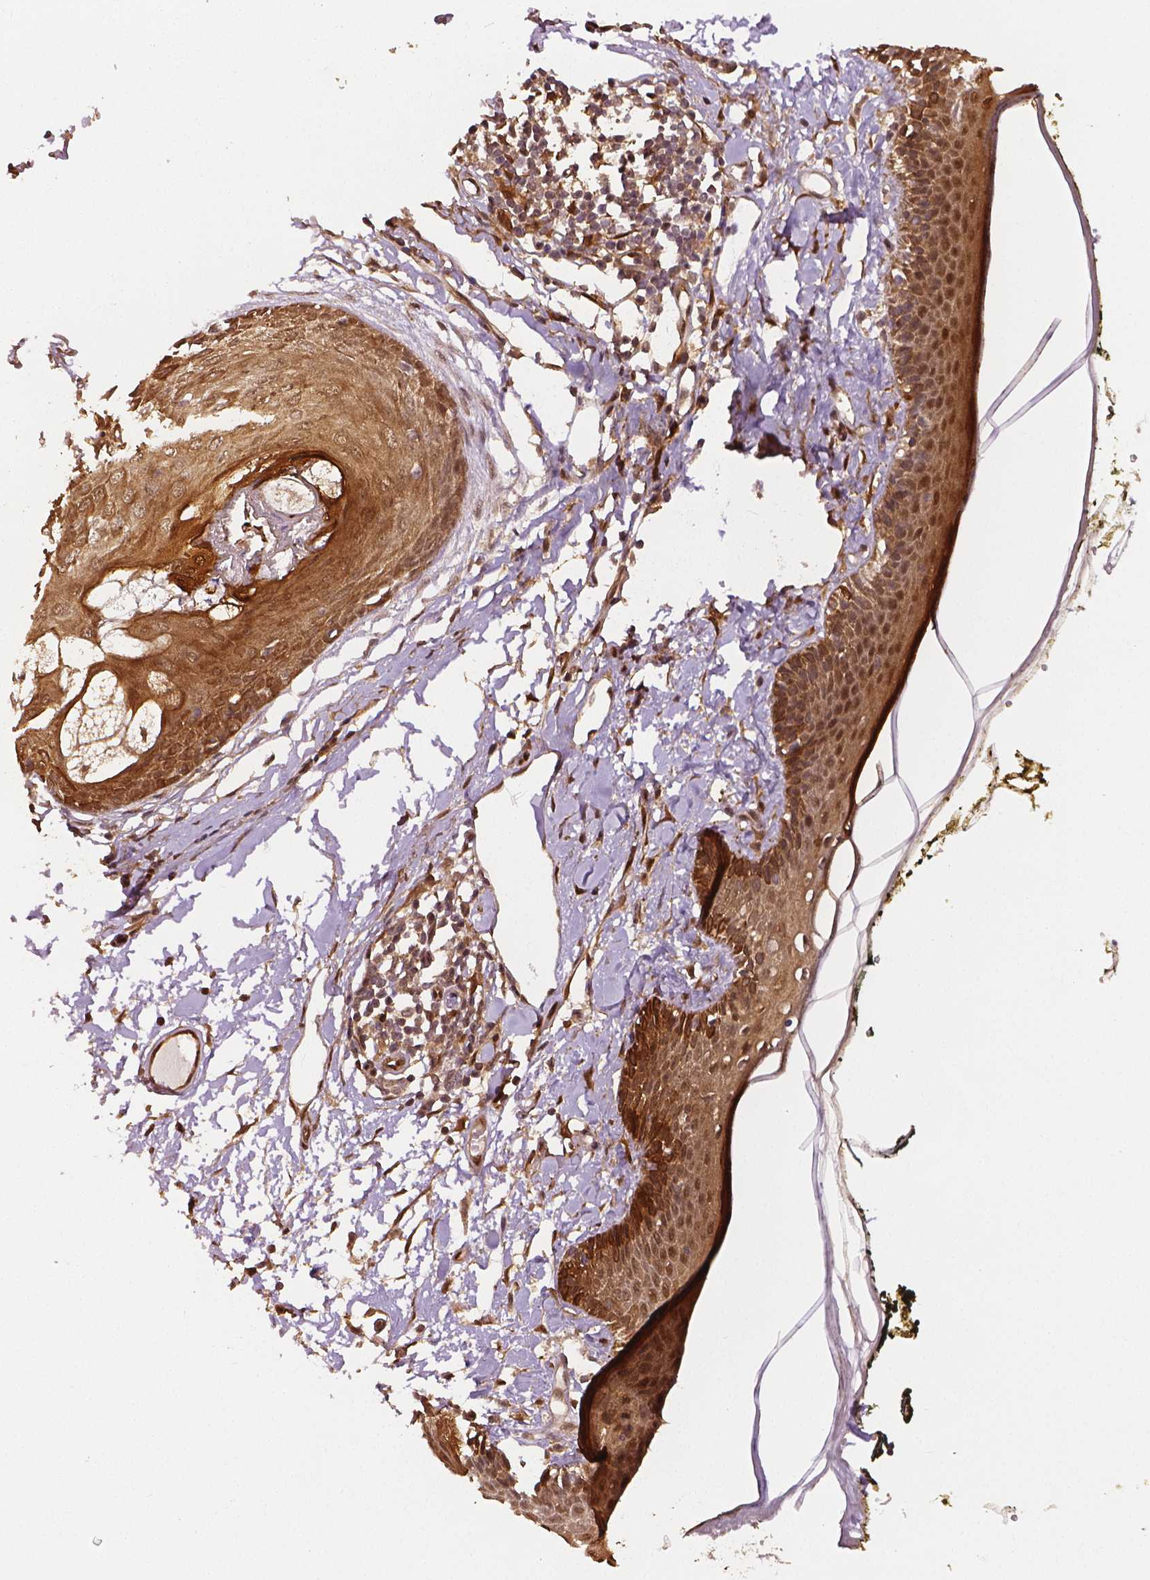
{"staining": {"intensity": "strong", "quantity": ">75%", "location": "cytoplasmic/membranous,nuclear"}, "tissue": "skin", "cell_type": "Fibroblasts", "image_type": "normal", "snomed": [{"axis": "morphology", "description": "Normal tissue, NOS"}, {"axis": "topography", "description": "Skin"}], "caption": "A high-resolution image shows immunohistochemistry (IHC) staining of benign skin, which demonstrates strong cytoplasmic/membranous,nuclear staining in about >75% of fibroblasts.", "gene": "STAT3", "patient": {"sex": "male", "age": 76}}